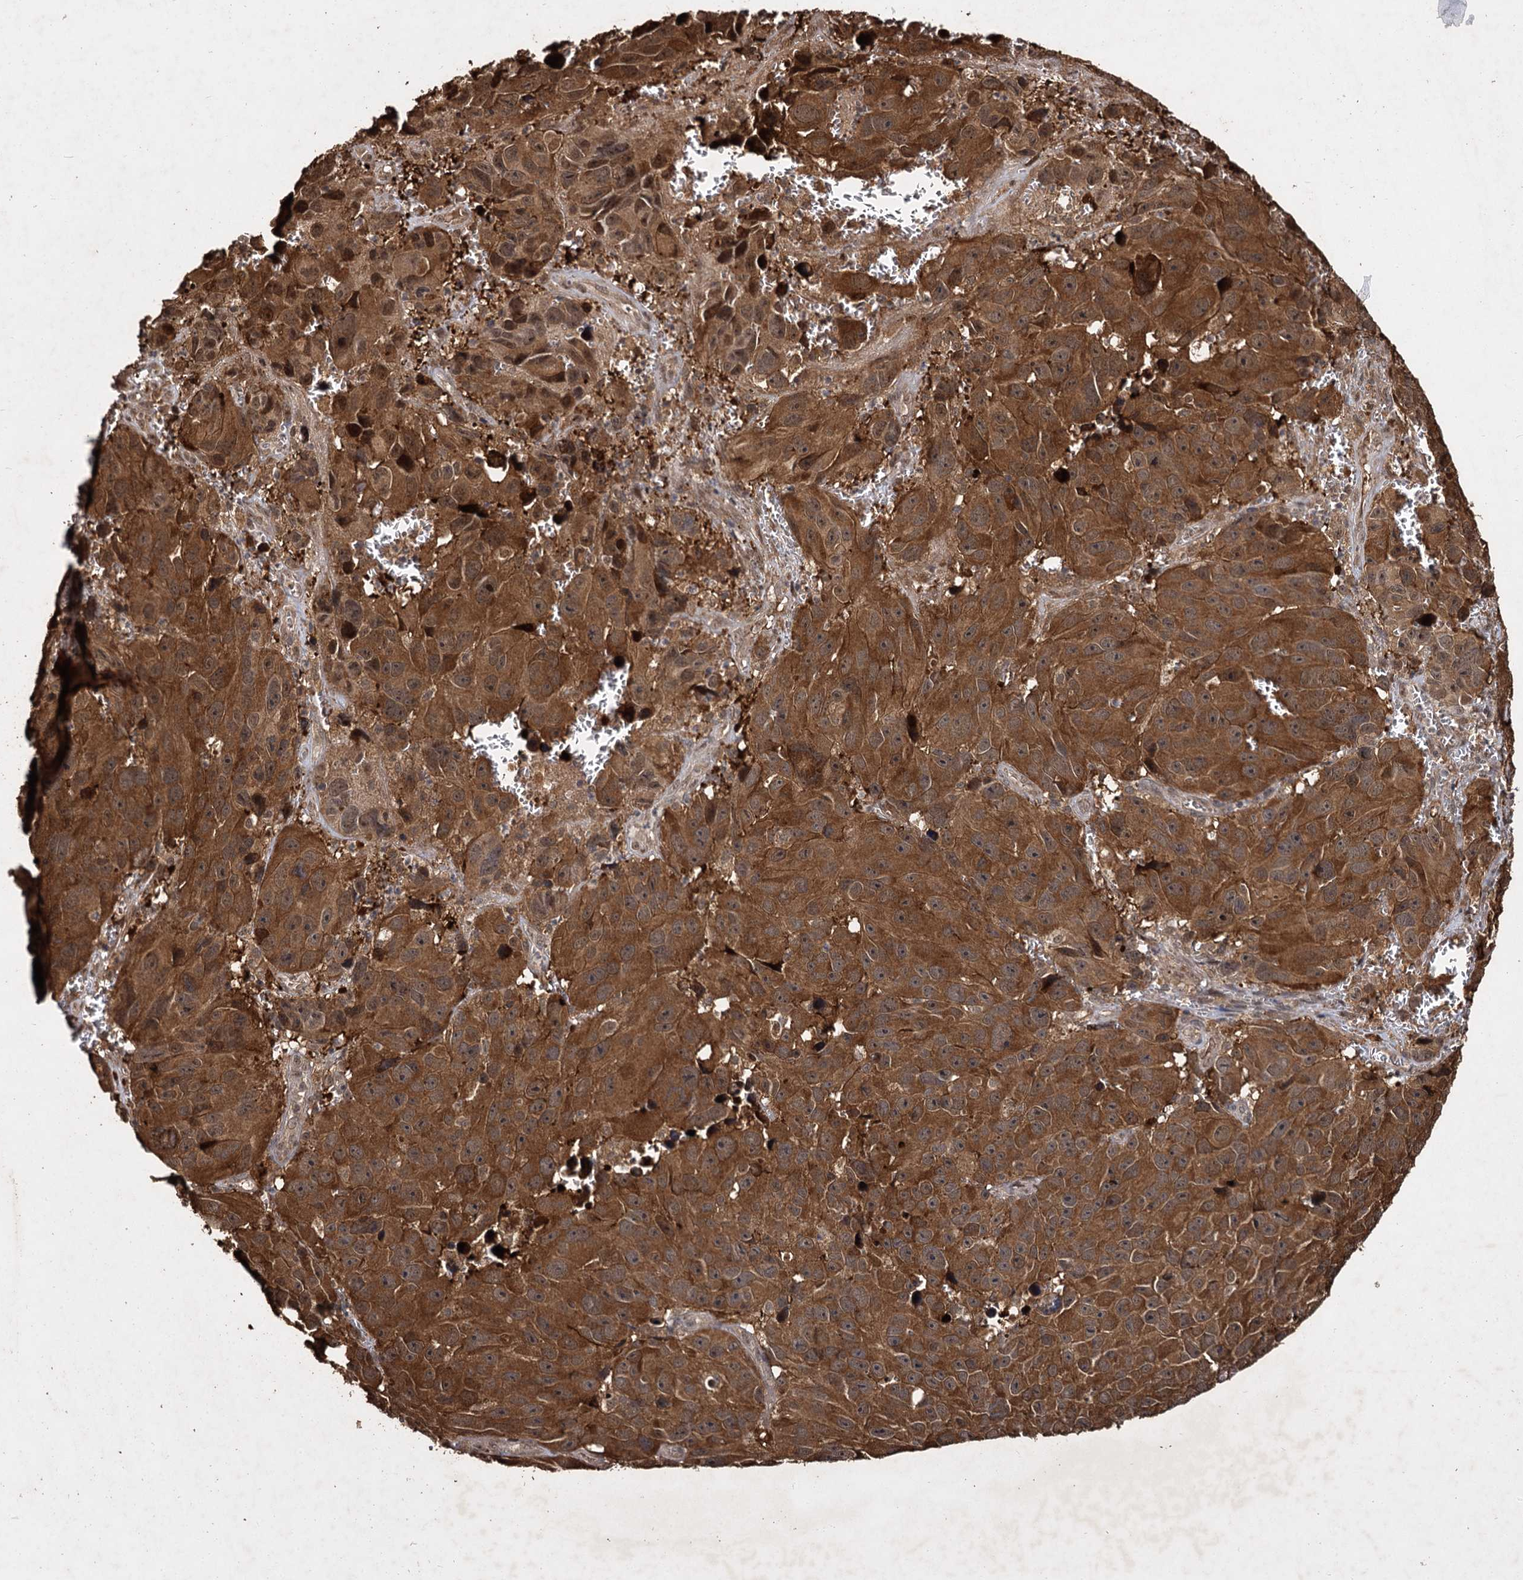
{"staining": {"intensity": "strong", "quantity": ">75%", "location": "cytoplasmic/membranous"}, "tissue": "melanoma", "cell_type": "Tumor cells", "image_type": "cancer", "snomed": [{"axis": "morphology", "description": "Malignant melanoma, NOS"}, {"axis": "topography", "description": "Skin"}], "caption": "Human malignant melanoma stained with a brown dye reveals strong cytoplasmic/membranous positive expression in about >75% of tumor cells.", "gene": "SLC46A3", "patient": {"sex": "male", "age": 84}}